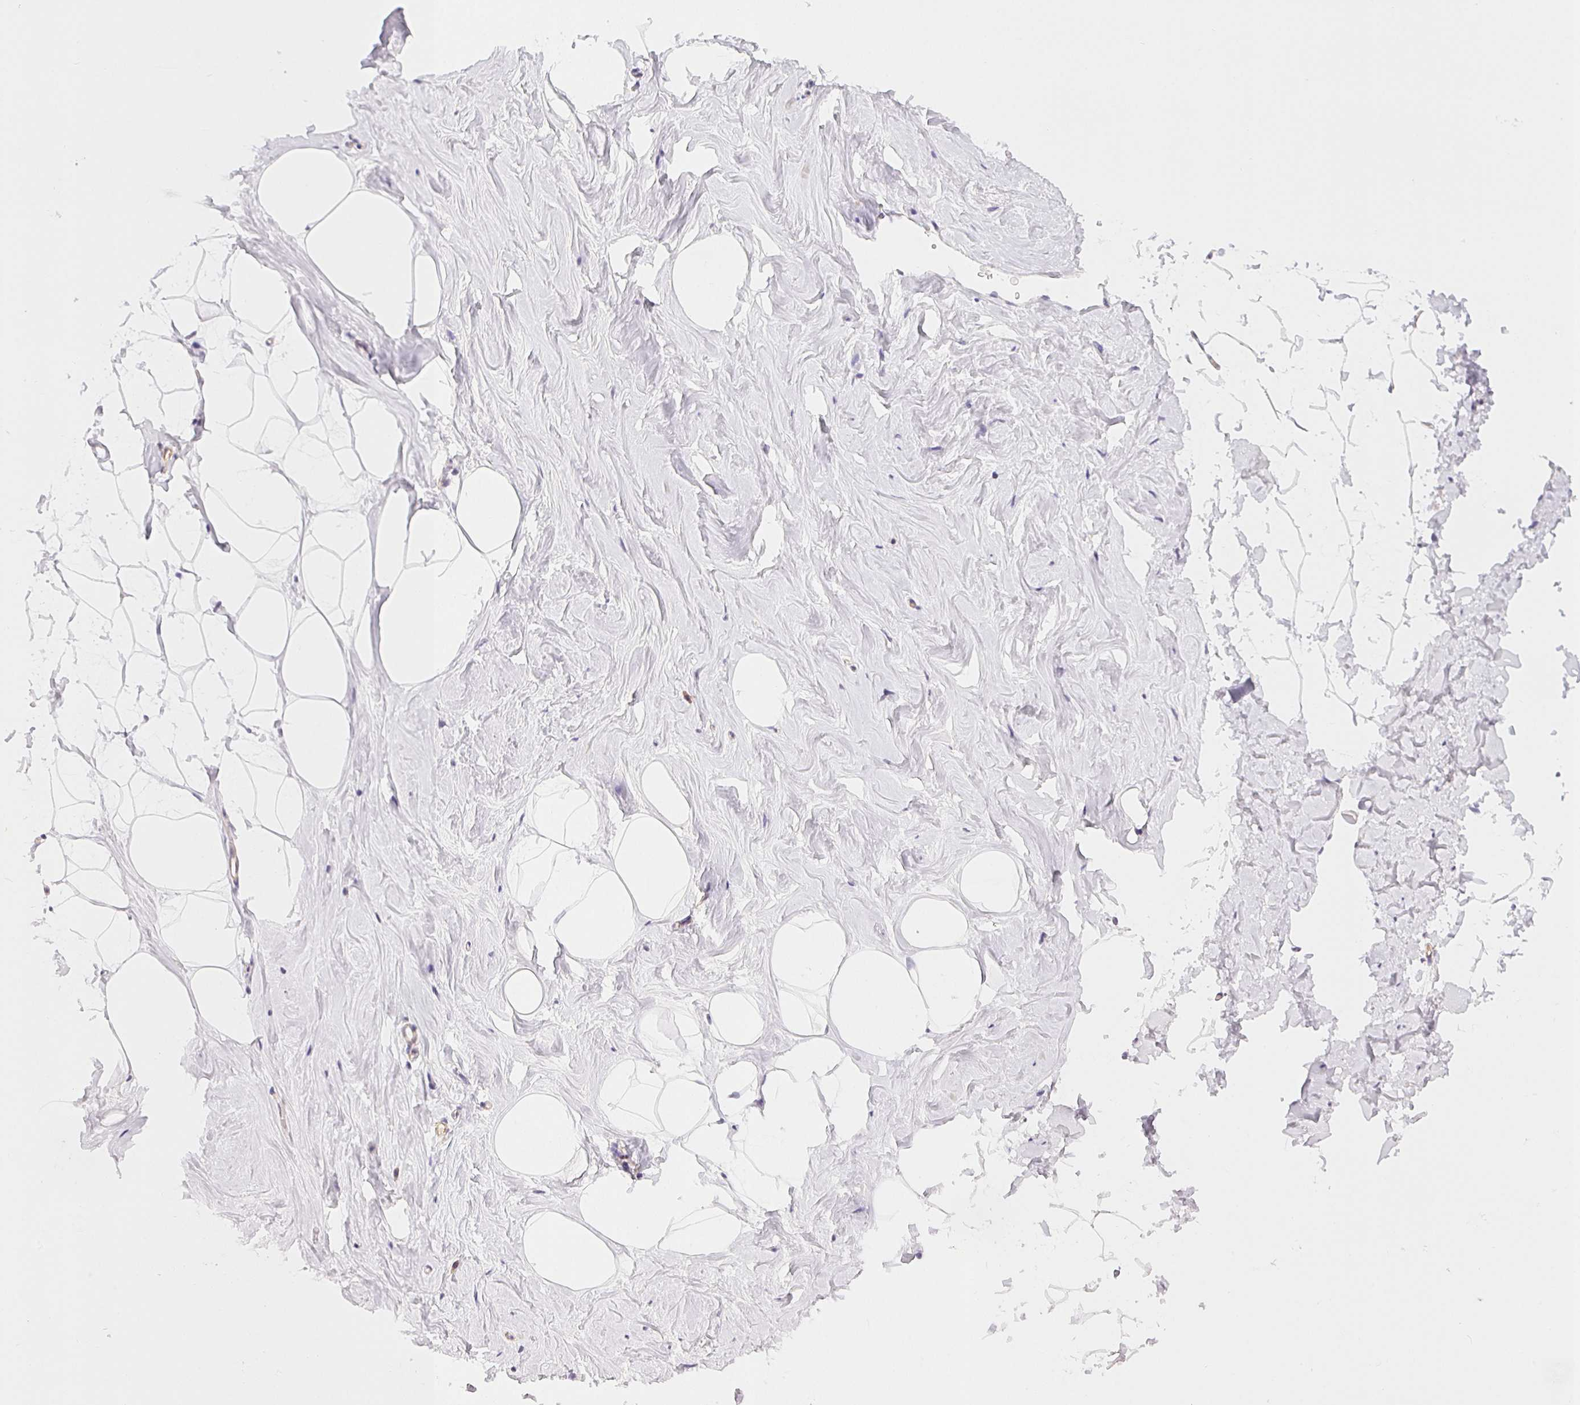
{"staining": {"intensity": "negative", "quantity": "none", "location": "none"}, "tissue": "breast", "cell_type": "Adipocytes", "image_type": "normal", "snomed": [{"axis": "morphology", "description": "Normal tissue, NOS"}, {"axis": "topography", "description": "Breast"}], "caption": "Image shows no significant protein positivity in adipocytes of unremarkable breast. (DAB (3,3'-diaminobenzidine) immunohistochemistry with hematoxylin counter stain).", "gene": "CSN1S1", "patient": {"sex": "female", "age": 32}}